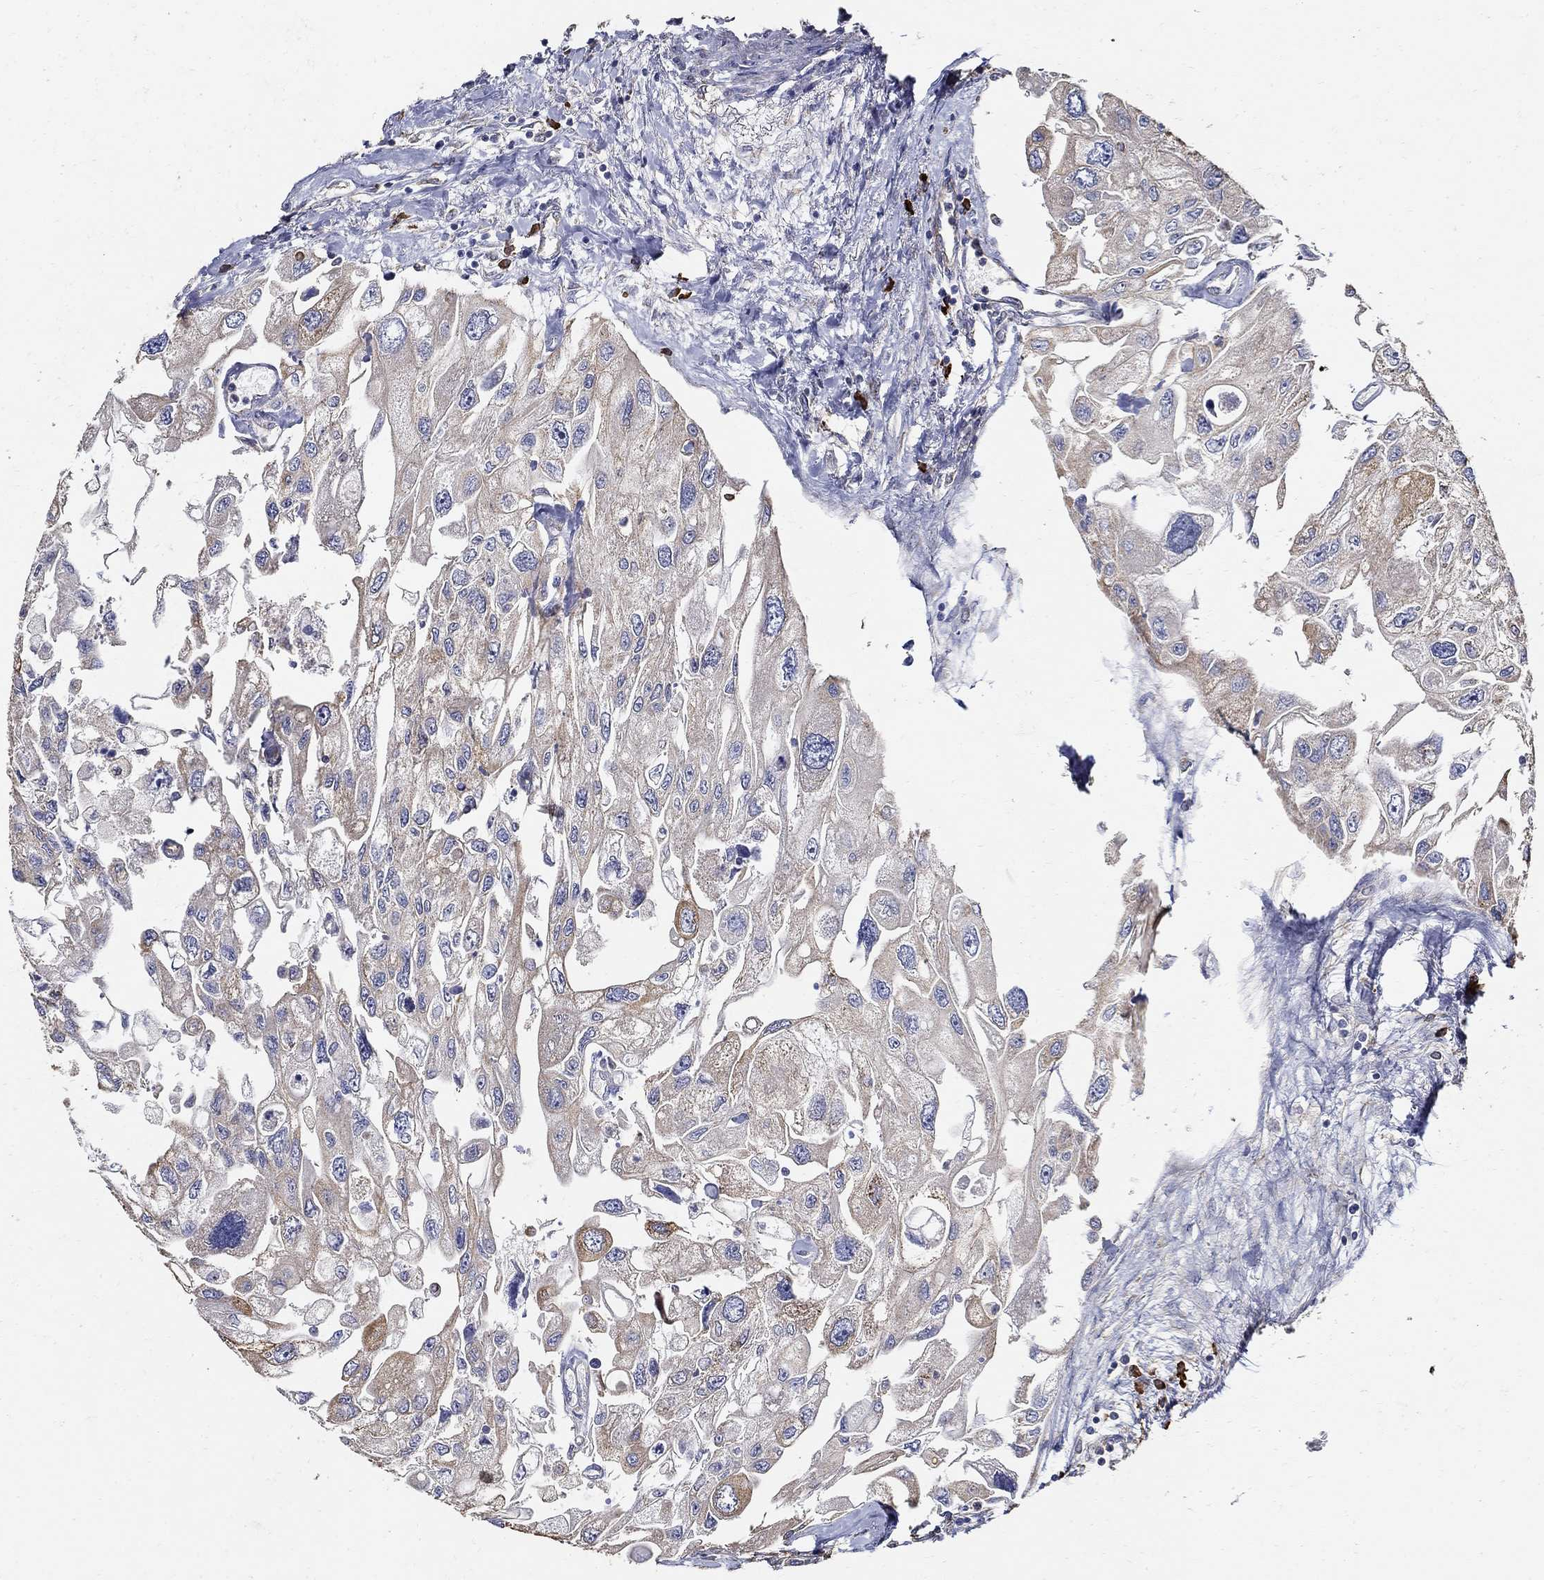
{"staining": {"intensity": "moderate", "quantity": "25%-75%", "location": "cytoplasmic/membranous"}, "tissue": "urothelial cancer", "cell_type": "Tumor cells", "image_type": "cancer", "snomed": [{"axis": "morphology", "description": "Urothelial carcinoma, High grade"}, {"axis": "topography", "description": "Urinary bladder"}], "caption": "A histopathology image showing moderate cytoplasmic/membranous expression in approximately 25%-75% of tumor cells in urothelial cancer, as visualized by brown immunohistochemical staining.", "gene": "EMILIN3", "patient": {"sex": "male", "age": 59}}